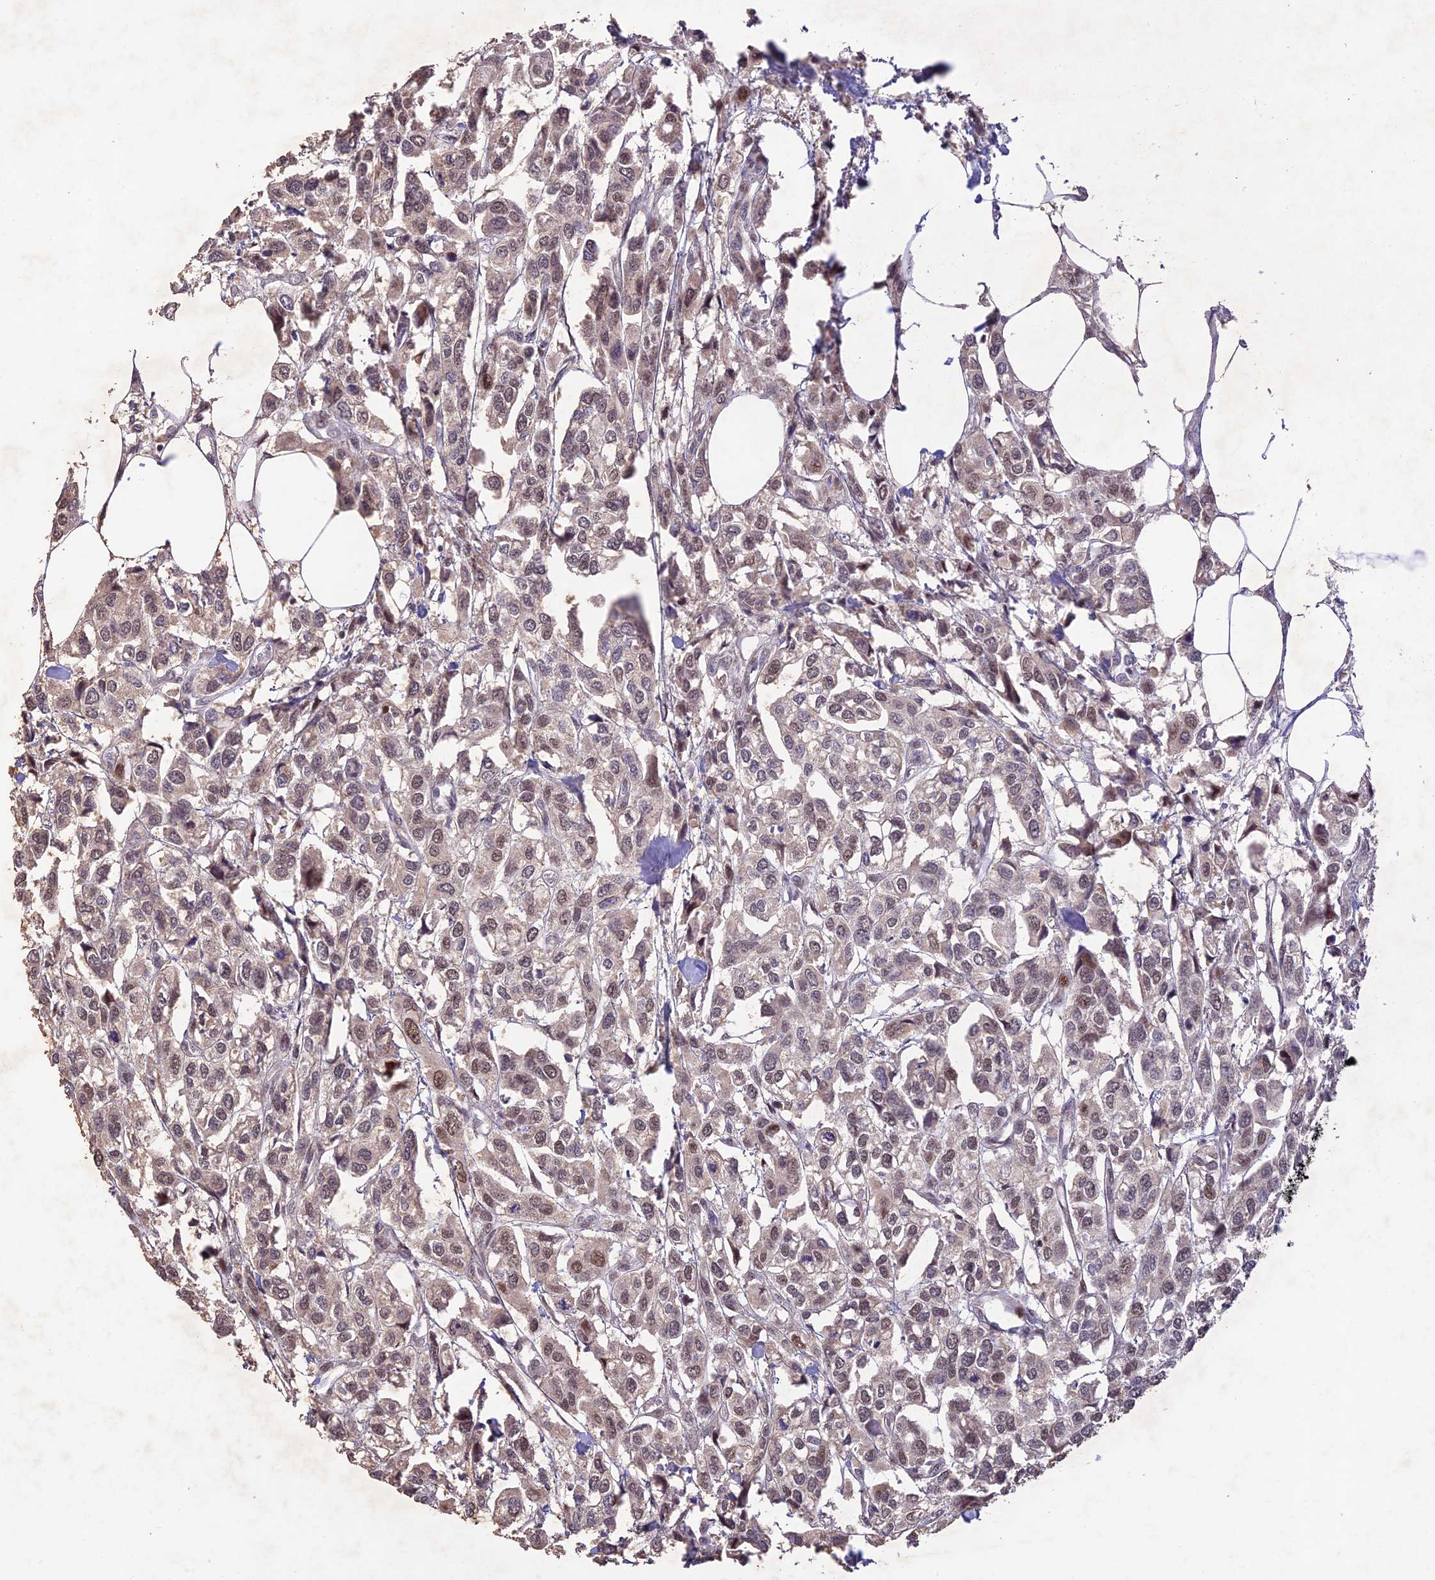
{"staining": {"intensity": "weak", "quantity": "25%-75%", "location": "nuclear"}, "tissue": "urothelial cancer", "cell_type": "Tumor cells", "image_type": "cancer", "snomed": [{"axis": "morphology", "description": "Urothelial carcinoma, High grade"}, {"axis": "topography", "description": "Urinary bladder"}], "caption": "Urothelial cancer stained with a protein marker displays weak staining in tumor cells.", "gene": "WDR55", "patient": {"sex": "male", "age": 67}}